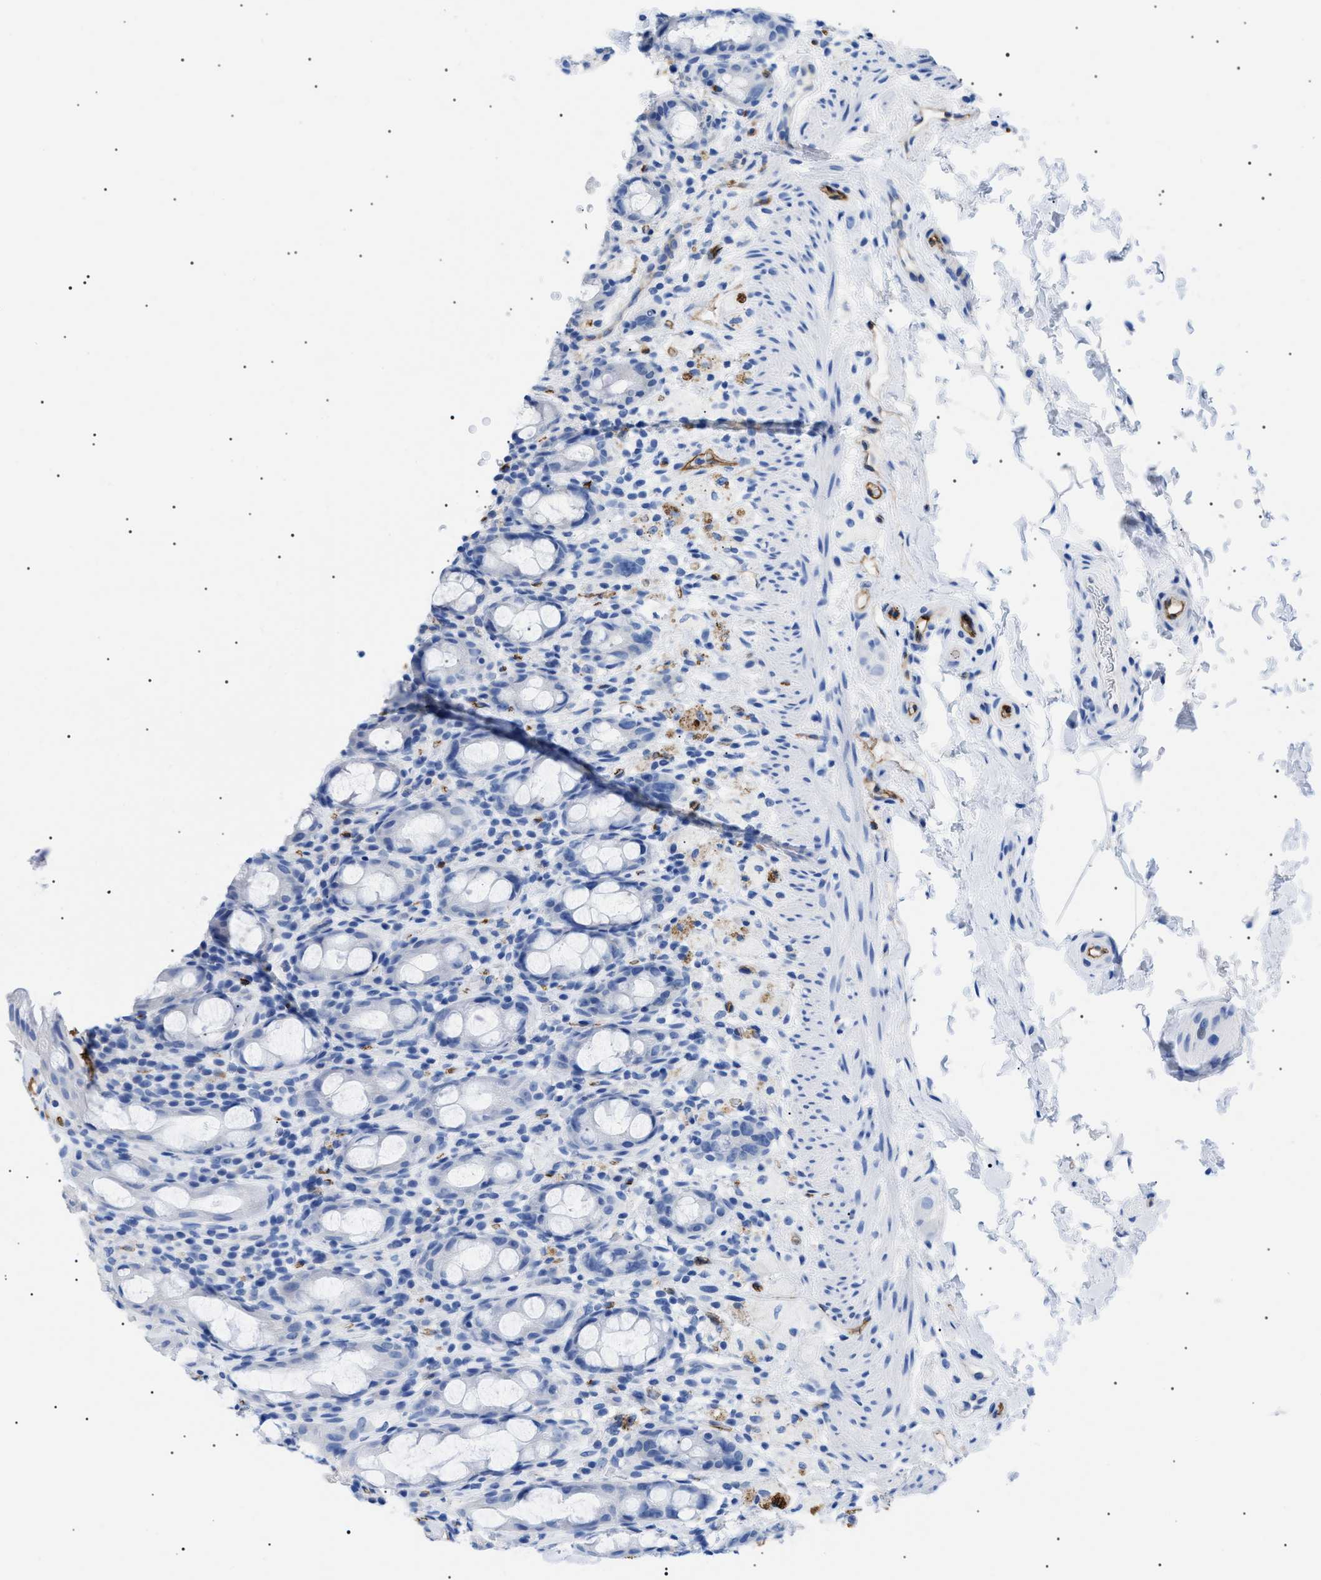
{"staining": {"intensity": "negative", "quantity": "none", "location": "none"}, "tissue": "rectum", "cell_type": "Glandular cells", "image_type": "normal", "snomed": [{"axis": "morphology", "description": "Normal tissue, NOS"}, {"axis": "topography", "description": "Rectum"}], "caption": "IHC photomicrograph of benign human rectum stained for a protein (brown), which reveals no positivity in glandular cells. (DAB IHC, high magnification).", "gene": "PODXL", "patient": {"sex": "male", "age": 44}}